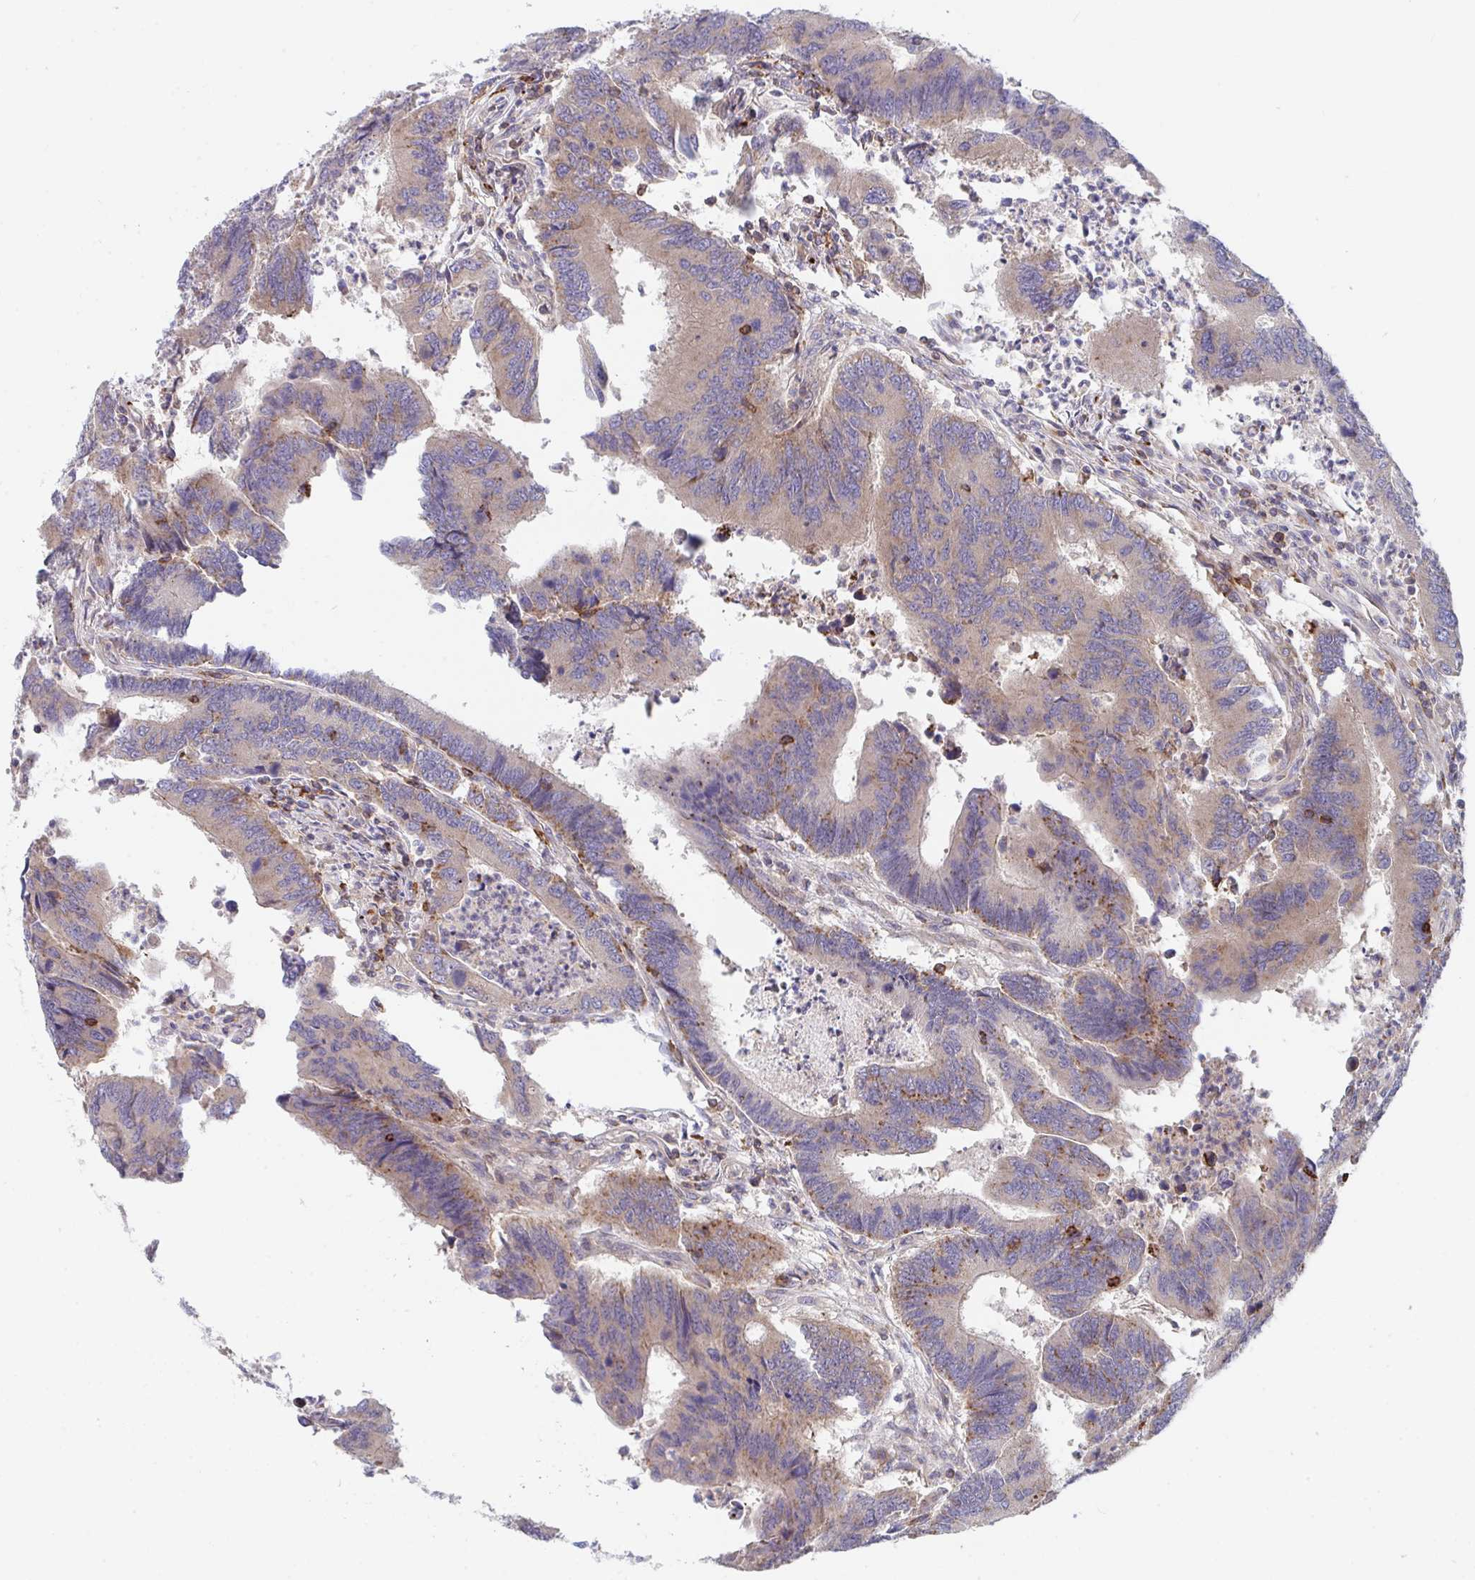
{"staining": {"intensity": "moderate", "quantity": "25%-75%", "location": "cytoplasmic/membranous"}, "tissue": "colorectal cancer", "cell_type": "Tumor cells", "image_type": "cancer", "snomed": [{"axis": "morphology", "description": "Adenocarcinoma, NOS"}, {"axis": "topography", "description": "Colon"}], "caption": "Brown immunohistochemical staining in human colorectal adenocarcinoma displays moderate cytoplasmic/membranous positivity in approximately 25%-75% of tumor cells.", "gene": "FRMD3", "patient": {"sex": "female", "age": 67}}